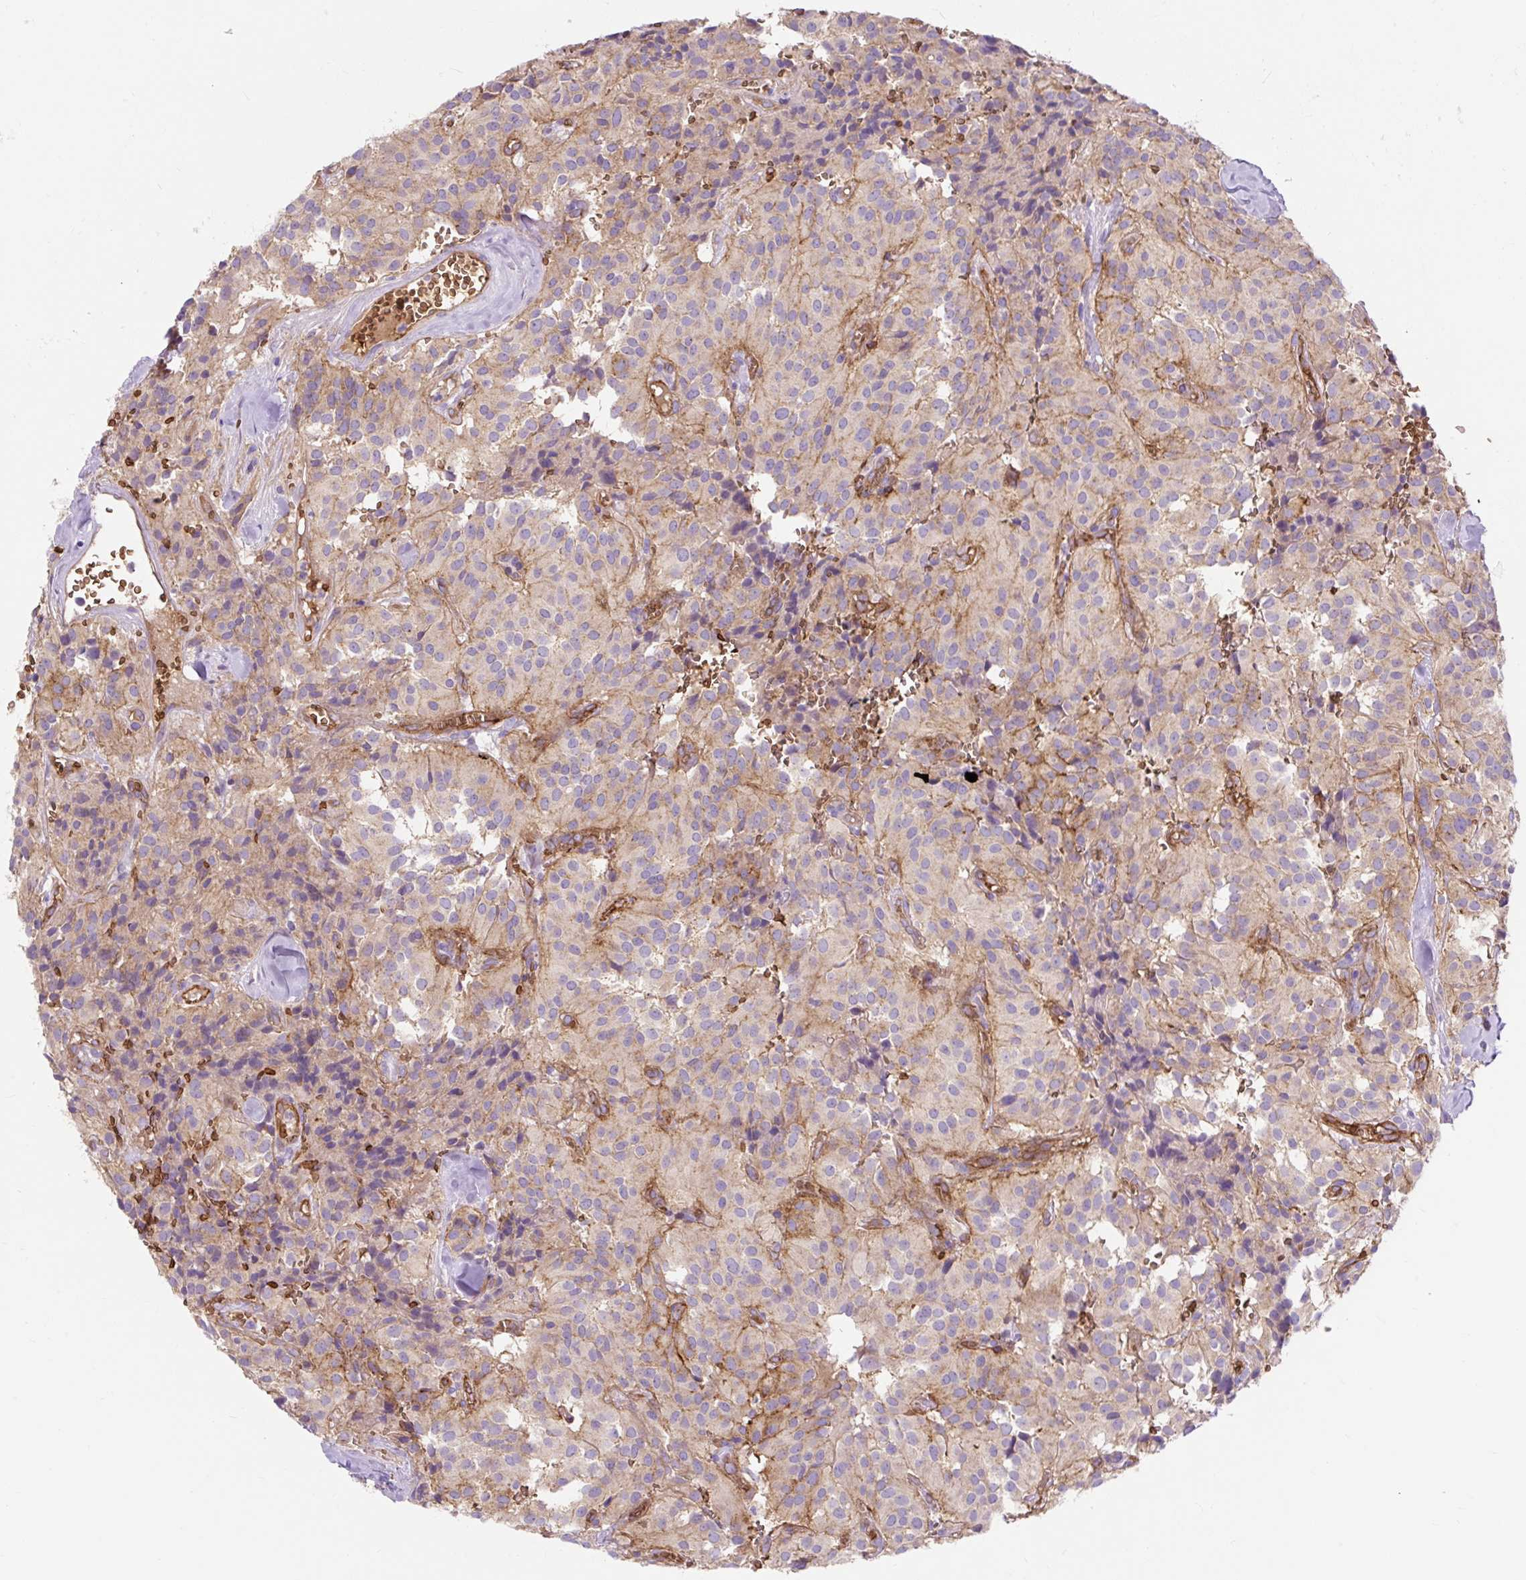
{"staining": {"intensity": "moderate", "quantity": "25%-75%", "location": "cytoplasmic/membranous"}, "tissue": "glioma", "cell_type": "Tumor cells", "image_type": "cancer", "snomed": [{"axis": "morphology", "description": "Glioma, malignant, Low grade"}, {"axis": "topography", "description": "Brain"}], "caption": "Low-grade glioma (malignant) stained with a protein marker displays moderate staining in tumor cells.", "gene": "HIP1R", "patient": {"sex": "male", "age": 42}}